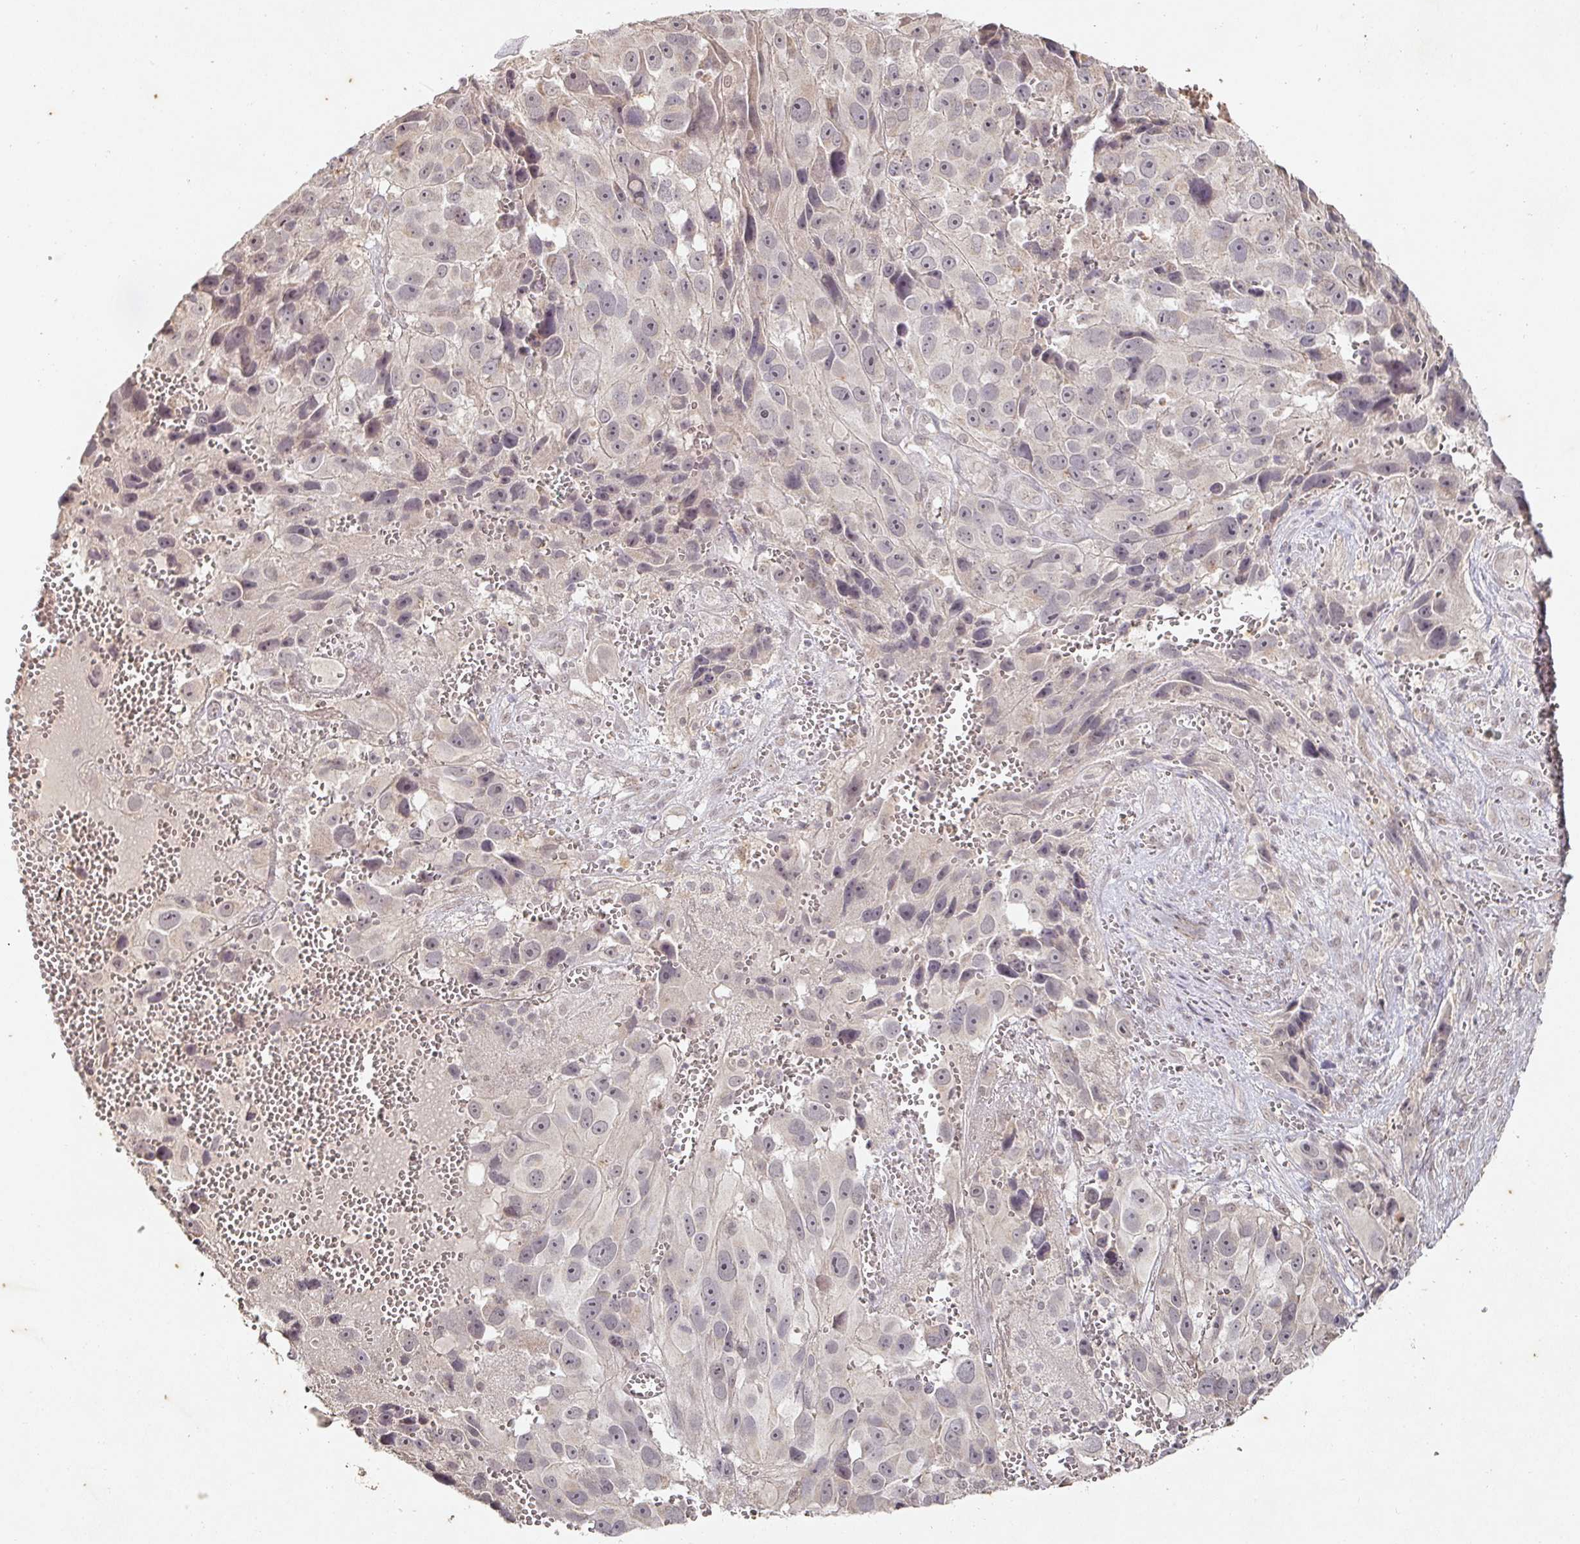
{"staining": {"intensity": "weak", "quantity": "25%-75%", "location": "nuclear"}, "tissue": "melanoma", "cell_type": "Tumor cells", "image_type": "cancer", "snomed": [{"axis": "morphology", "description": "Malignant melanoma, NOS"}, {"axis": "topography", "description": "Skin"}], "caption": "DAB (3,3'-diaminobenzidine) immunohistochemical staining of malignant melanoma reveals weak nuclear protein expression in about 25%-75% of tumor cells.", "gene": "CAPN5", "patient": {"sex": "male", "age": 84}}